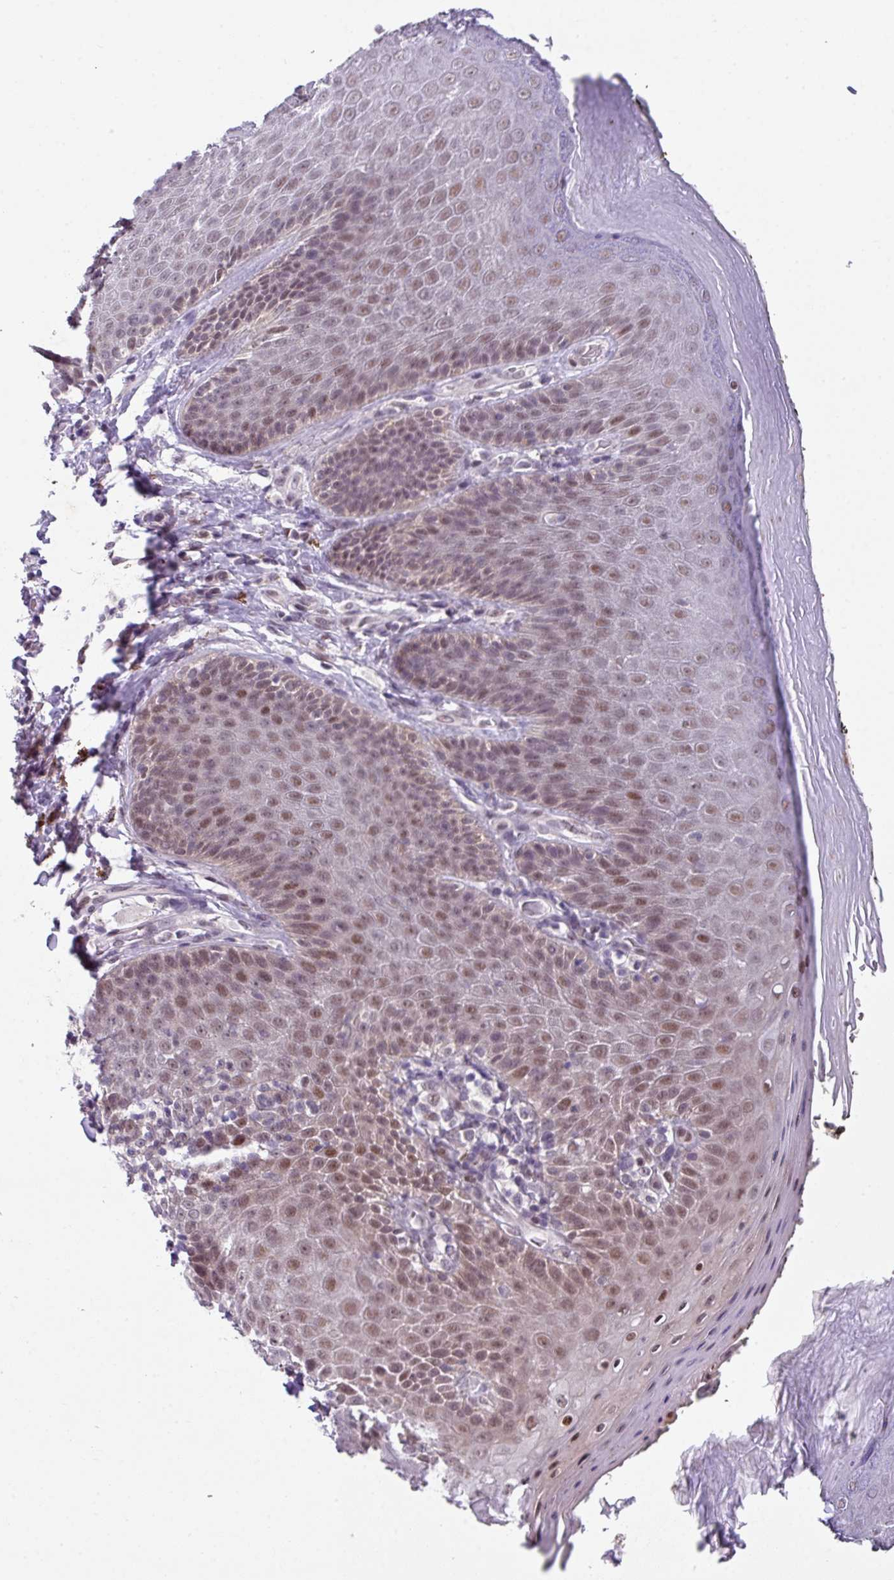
{"staining": {"intensity": "moderate", "quantity": "25%-75%", "location": "nuclear"}, "tissue": "skin", "cell_type": "Epidermal cells", "image_type": "normal", "snomed": [{"axis": "morphology", "description": "Normal tissue, NOS"}, {"axis": "topography", "description": "Anal"}, {"axis": "topography", "description": "Peripheral nerve tissue"}], "caption": "A brown stain shows moderate nuclear expression of a protein in epidermal cells of unremarkable human skin. Nuclei are stained in blue.", "gene": "ZFP3", "patient": {"sex": "male", "age": 53}}